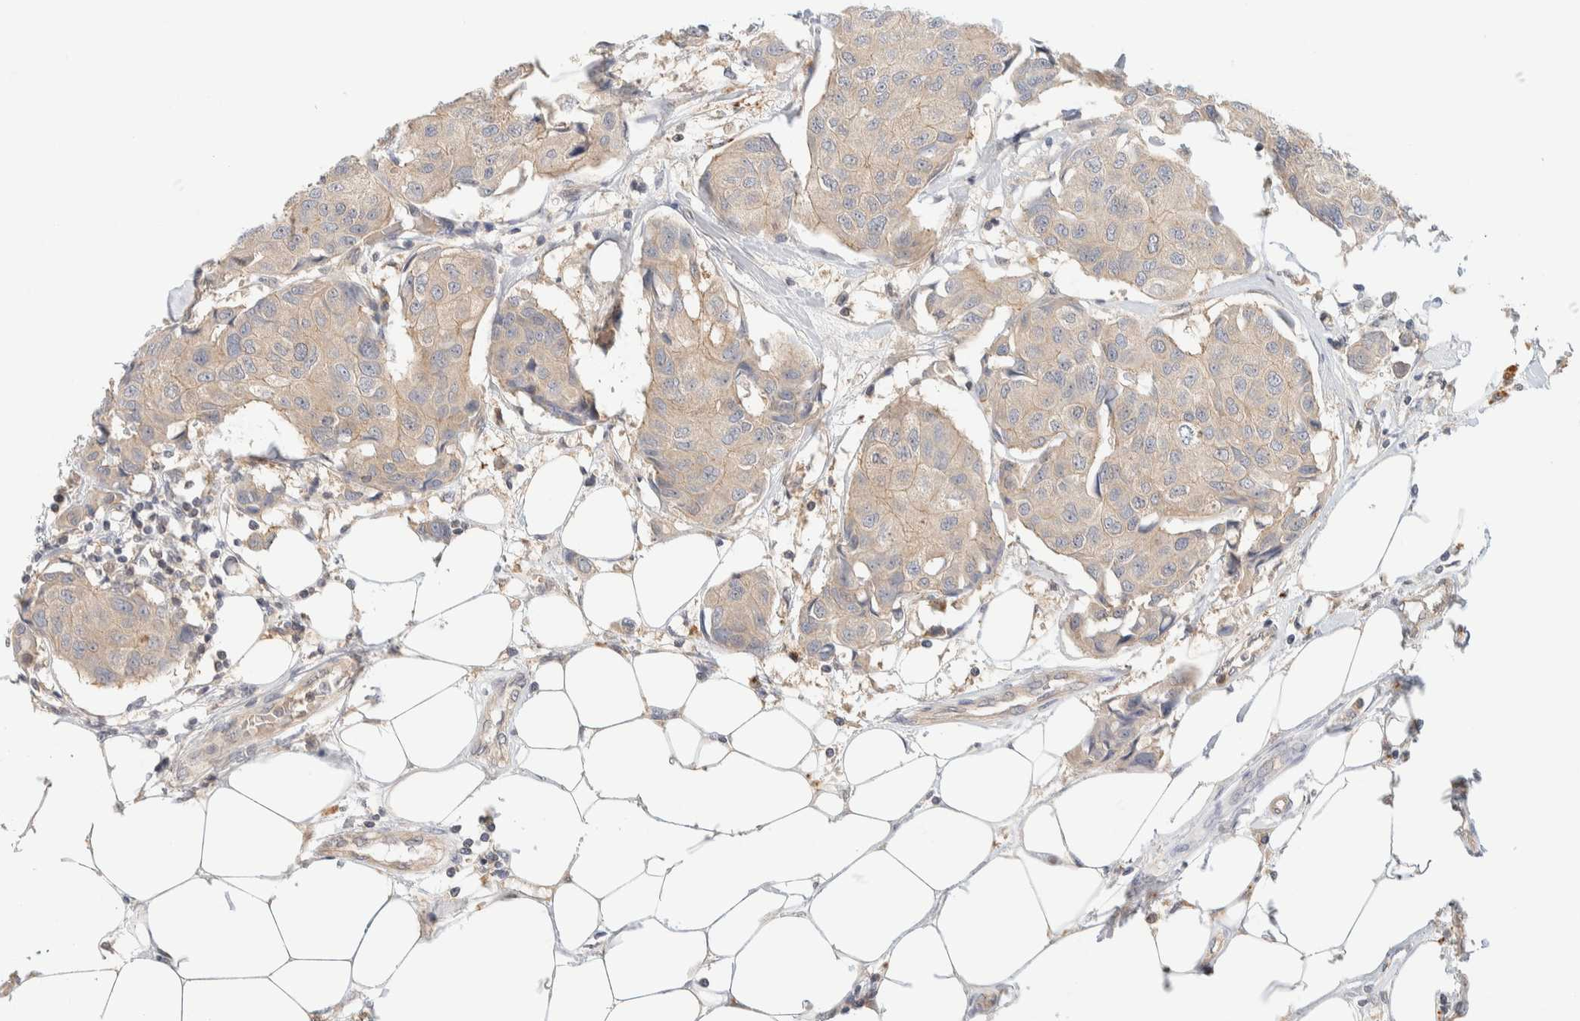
{"staining": {"intensity": "weak", "quantity": ">75%", "location": "cytoplasmic/membranous"}, "tissue": "breast cancer", "cell_type": "Tumor cells", "image_type": "cancer", "snomed": [{"axis": "morphology", "description": "Duct carcinoma"}, {"axis": "topography", "description": "Breast"}], "caption": "Brown immunohistochemical staining in breast cancer (intraductal carcinoma) reveals weak cytoplasmic/membranous staining in about >75% of tumor cells.", "gene": "GCLM", "patient": {"sex": "female", "age": 80}}